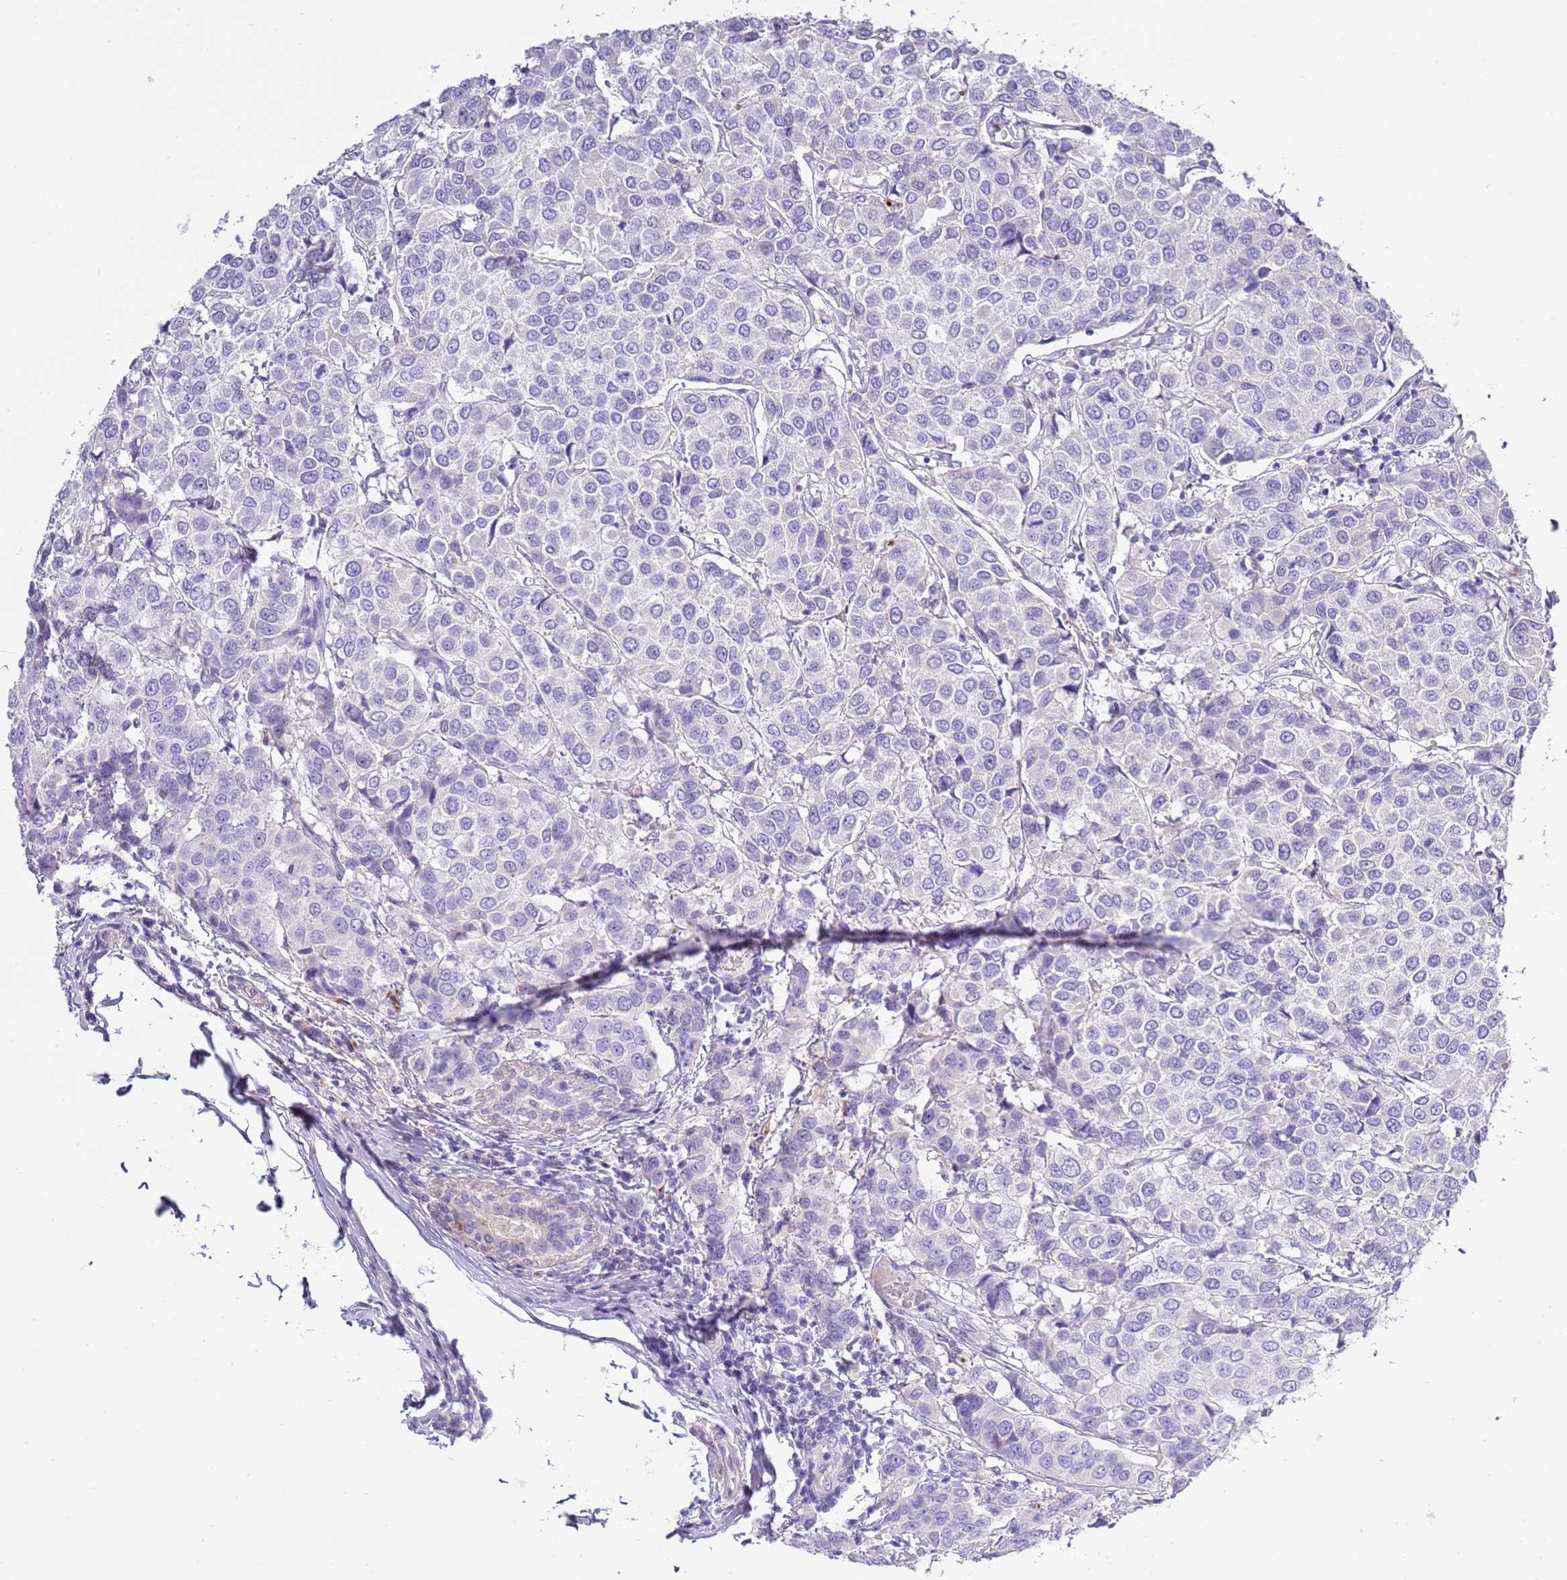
{"staining": {"intensity": "negative", "quantity": "none", "location": "none"}, "tissue": "breast cancer", "cell_type": "Tumor cells", "image_type": "cancer", "snomed": [{"axis": "morphology", "description": "Duct carcinoma"}, {"axis": "topography", "description": "Breast"}], "caption": "An IHC image of breast infiltrating ductal carcinoma is shown. There is no staining in tumor cells of breast infiltrating ductal carcinoma.", "gene": "ABHD17C", "patient": {"sex": "female", "age": 55}}